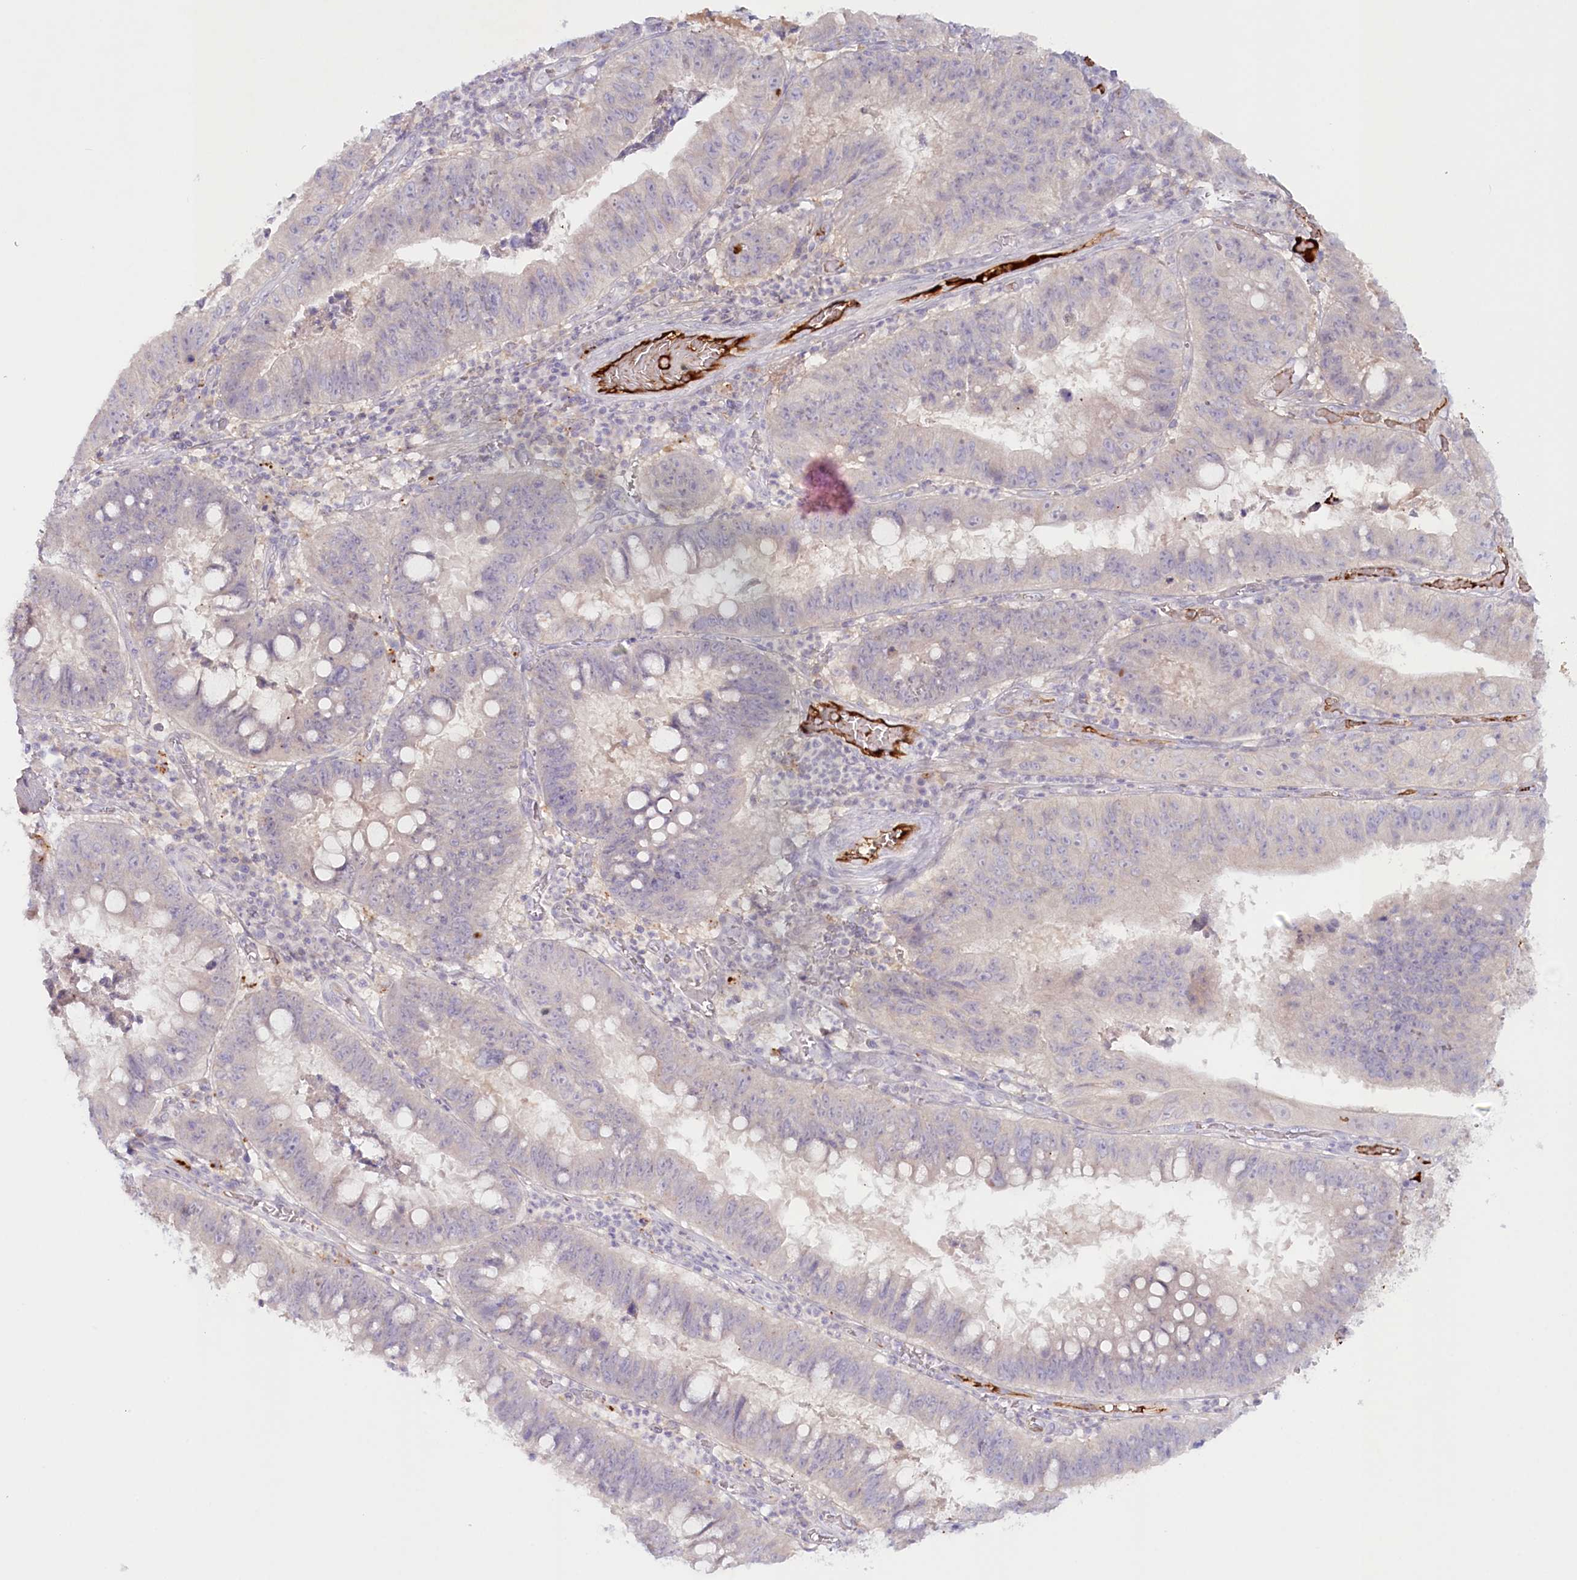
{"staining": {"intensity": "negative", "quantity": "none", "location": "none"}, "tissue": "stomach cancer", "cell_type": "Tumor cells", "image_type": "cancer", "snomed": [{"axis": "morphology", "description": "Adenocarcinoma, NOS"}, {"axis": "topography", "description": "Stomach"}], "caption": "Tumor cells are negative for protein expression in human adenocarcinoma (stomach).", "gene": "PSAPL1", "patient": {"sex": "male", "age": 59}}